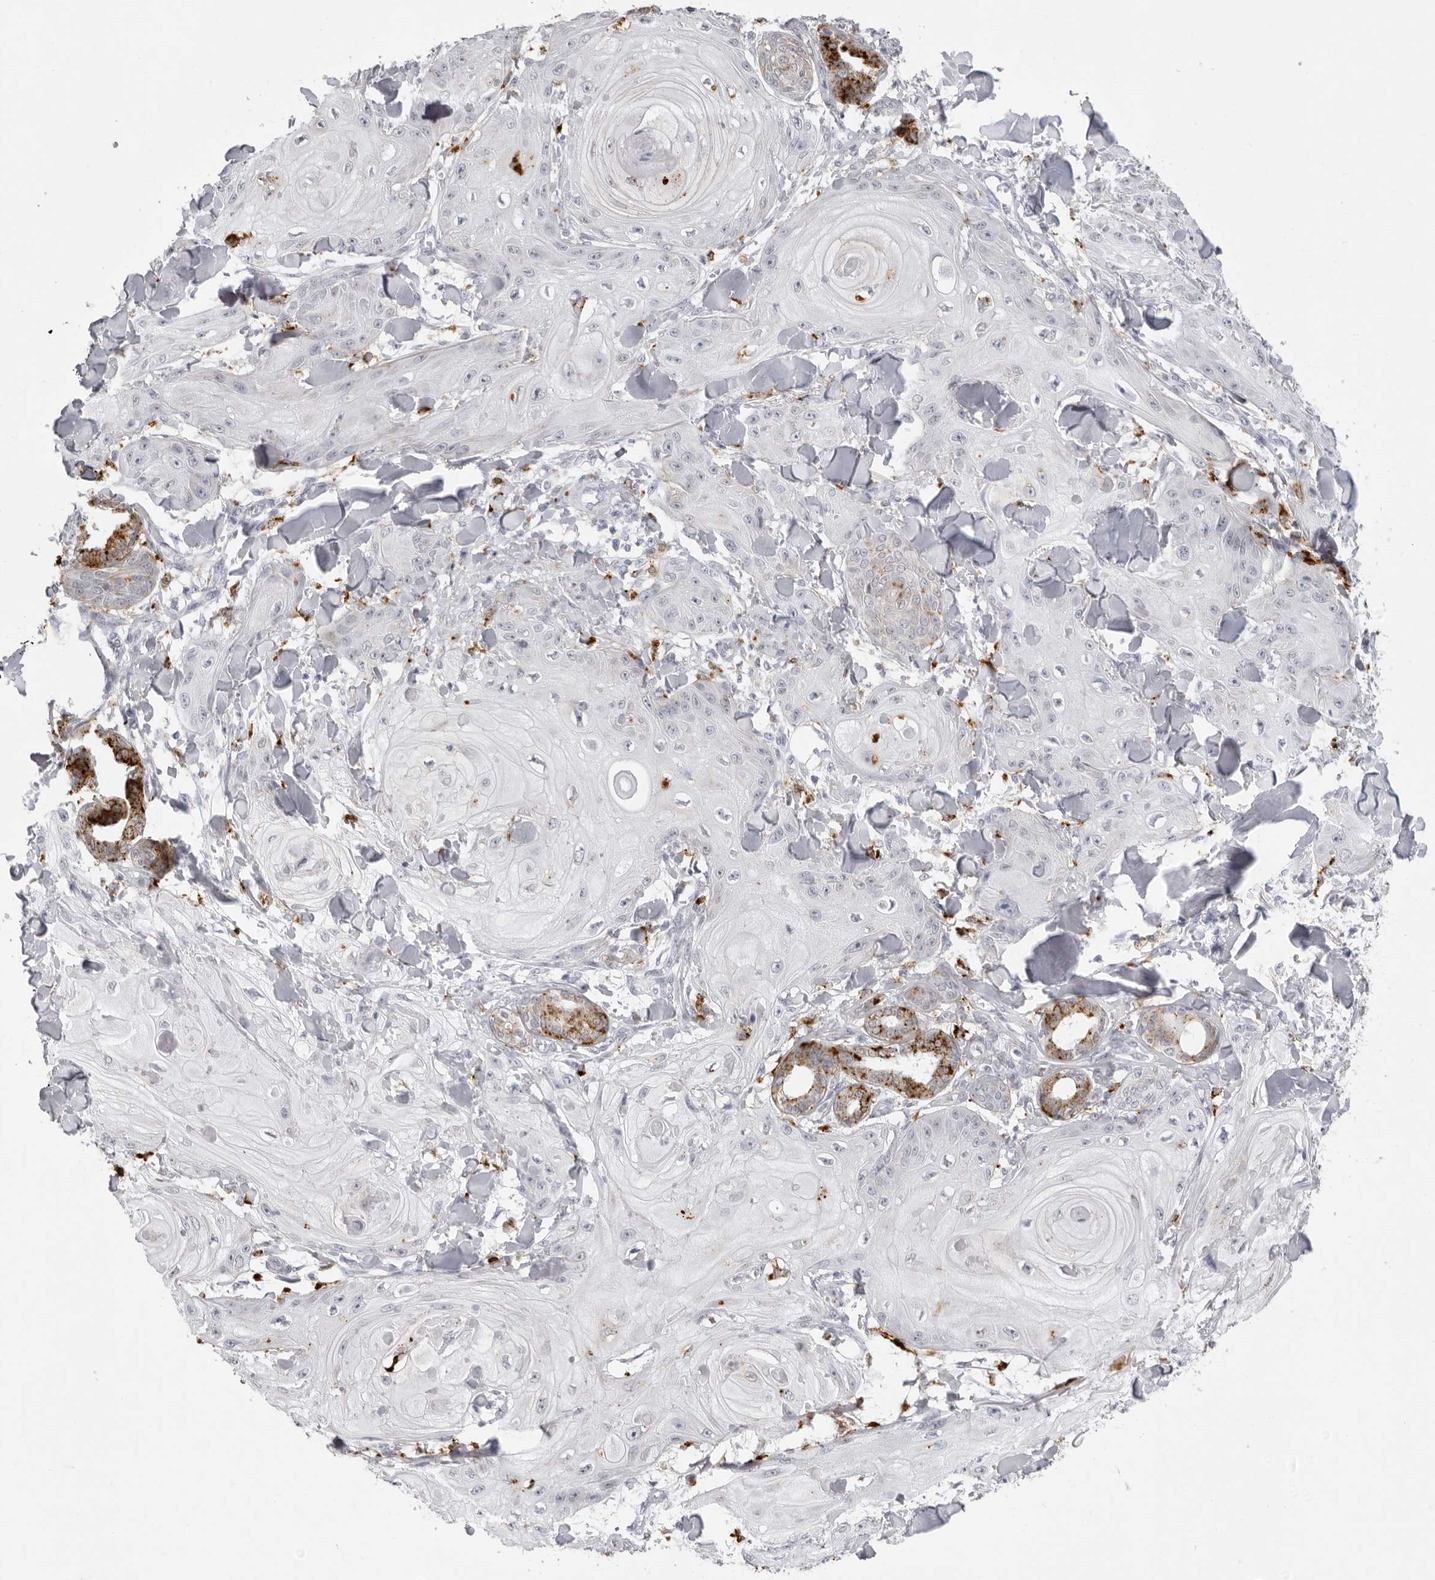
{"staining": {"intensity": "negative", "quantity": "none", "location": "none"}, "tissue": "skin cancer", "cell_type": "Tumor cells", "image_type": "cancer", "snomed": [{"axis": "morphology", "description": "Squamous cell carcinoma, NOS"}, {"axis": "topography", "description": "Skin"}], "caption": "Immunohistochemistry histopathology image of human skin cancer stained for a protein (brown), which demonstrates no expression in tumor cells.", "gene": "IL25", "patient": {"sex": "male", "age": 74}}